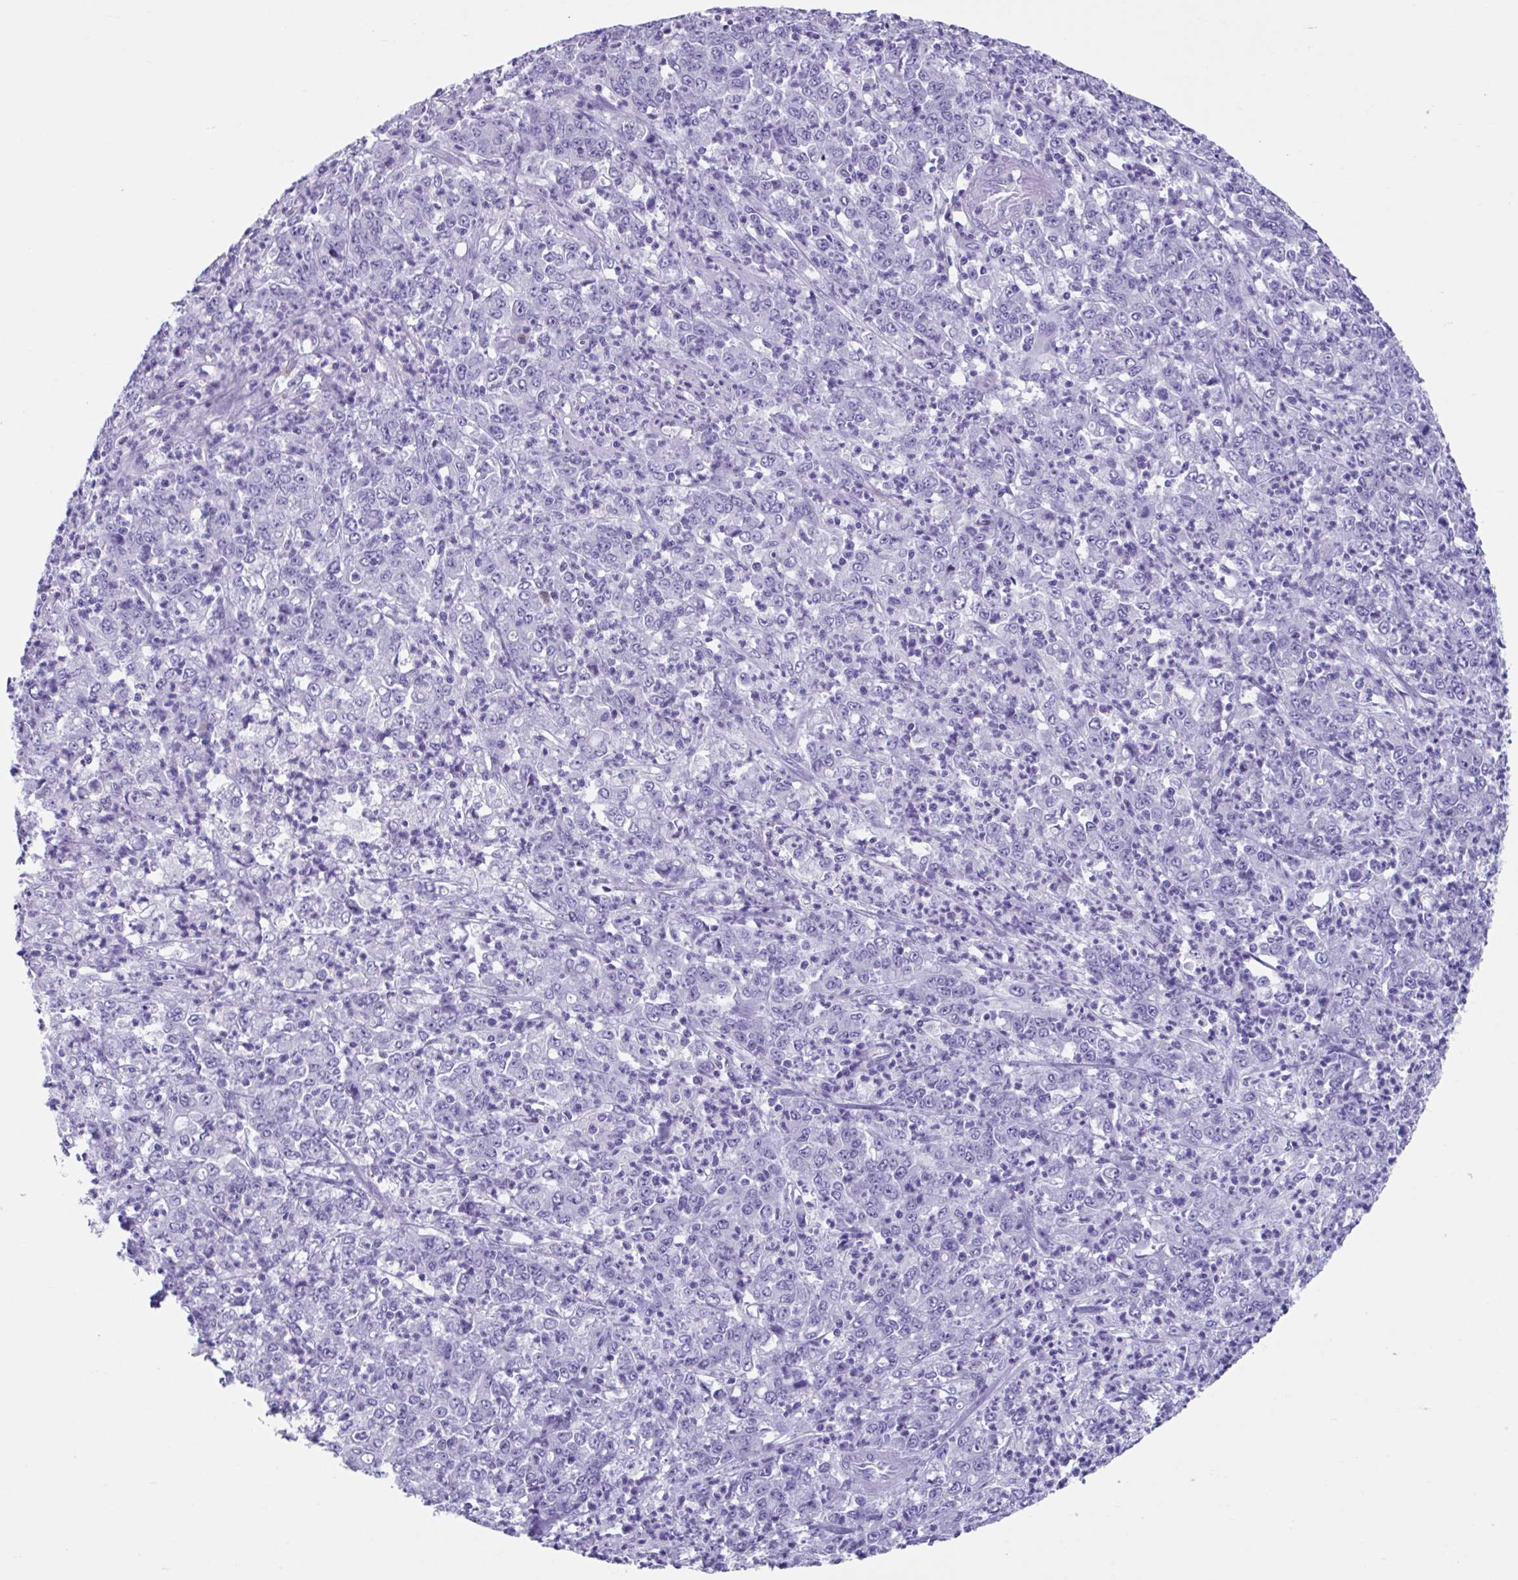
{"staining": {"intensity": "negative", "quantity": "none", "location": "none"}, "tissue": "stomach cancer", "cell_type": "Tumor cells", "image_type": "cancer", "snomed": [{"axis": "morphology", "description": "Adenocarcinoma, NOS"}, {"axis": "topography", "description": "Stomach, lower"}], "caption": "Tumor cells are negative for protein expression in human stomach cancer.", "gene": "USP35", "patient": {"sex": "female", "age": 71}}